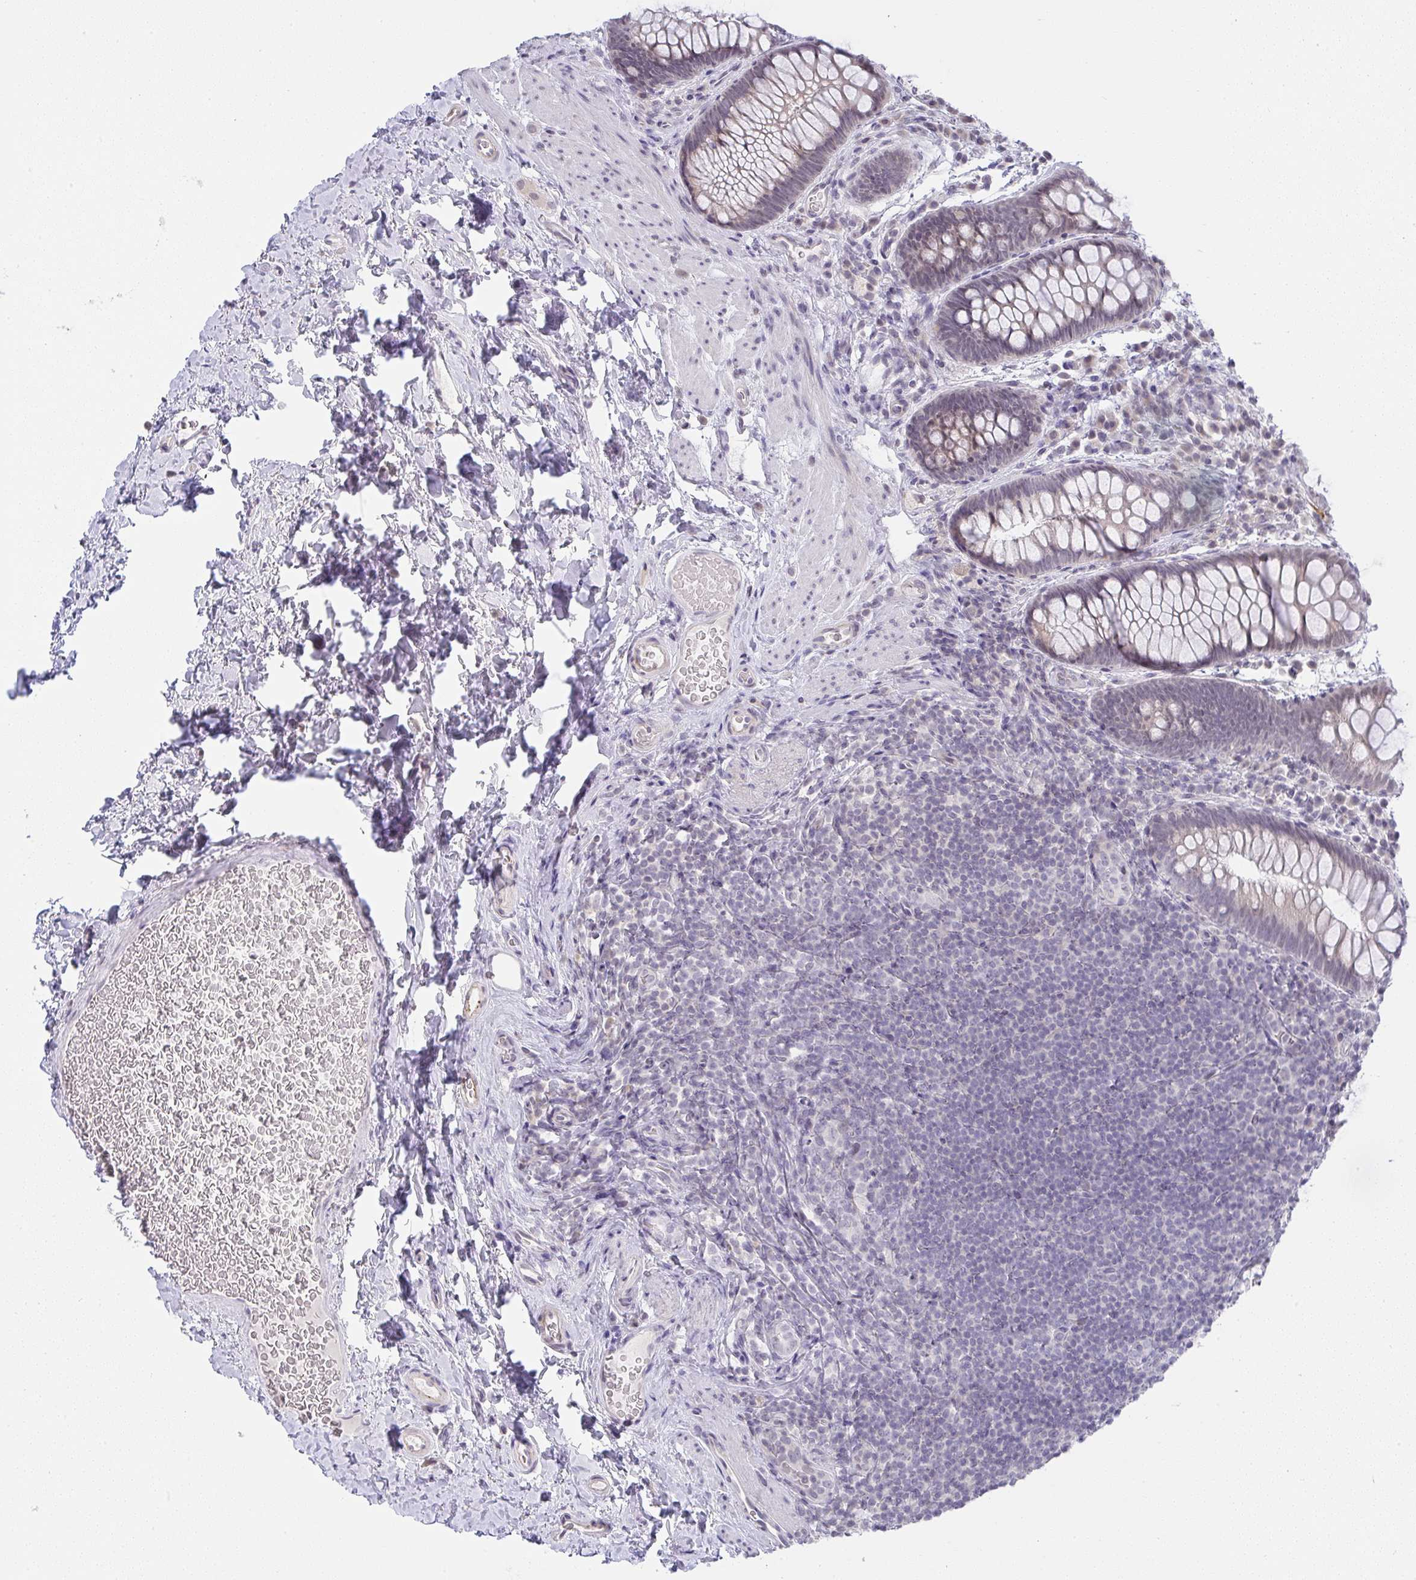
{"staining": {"intensity": "weak", "quantity": "<25%", "location": "cytoplasmic/membranous"}, "tissue": "rectum", "cell_type": "Glandular cells", "image_type": "normal", "snomed": [{"axis": "morphology", "description": "Normal tissue, NOS"}, {"axis": "topography", "description": "Rectum"}], "caption": "Immunohistochemistry (IHC) image of benign human rectum stained for a protein (brown), which displays no expression in glandular cells. The staining was performed using DAB (3,3'-diaminobenzidine) to visualize the protein expression in brown, while the nuclei were stained in blue with hematoxylin (Magnification: 20x).", "gene": "CACNA1S", "patient": {"sex": "female", "age": 69}}